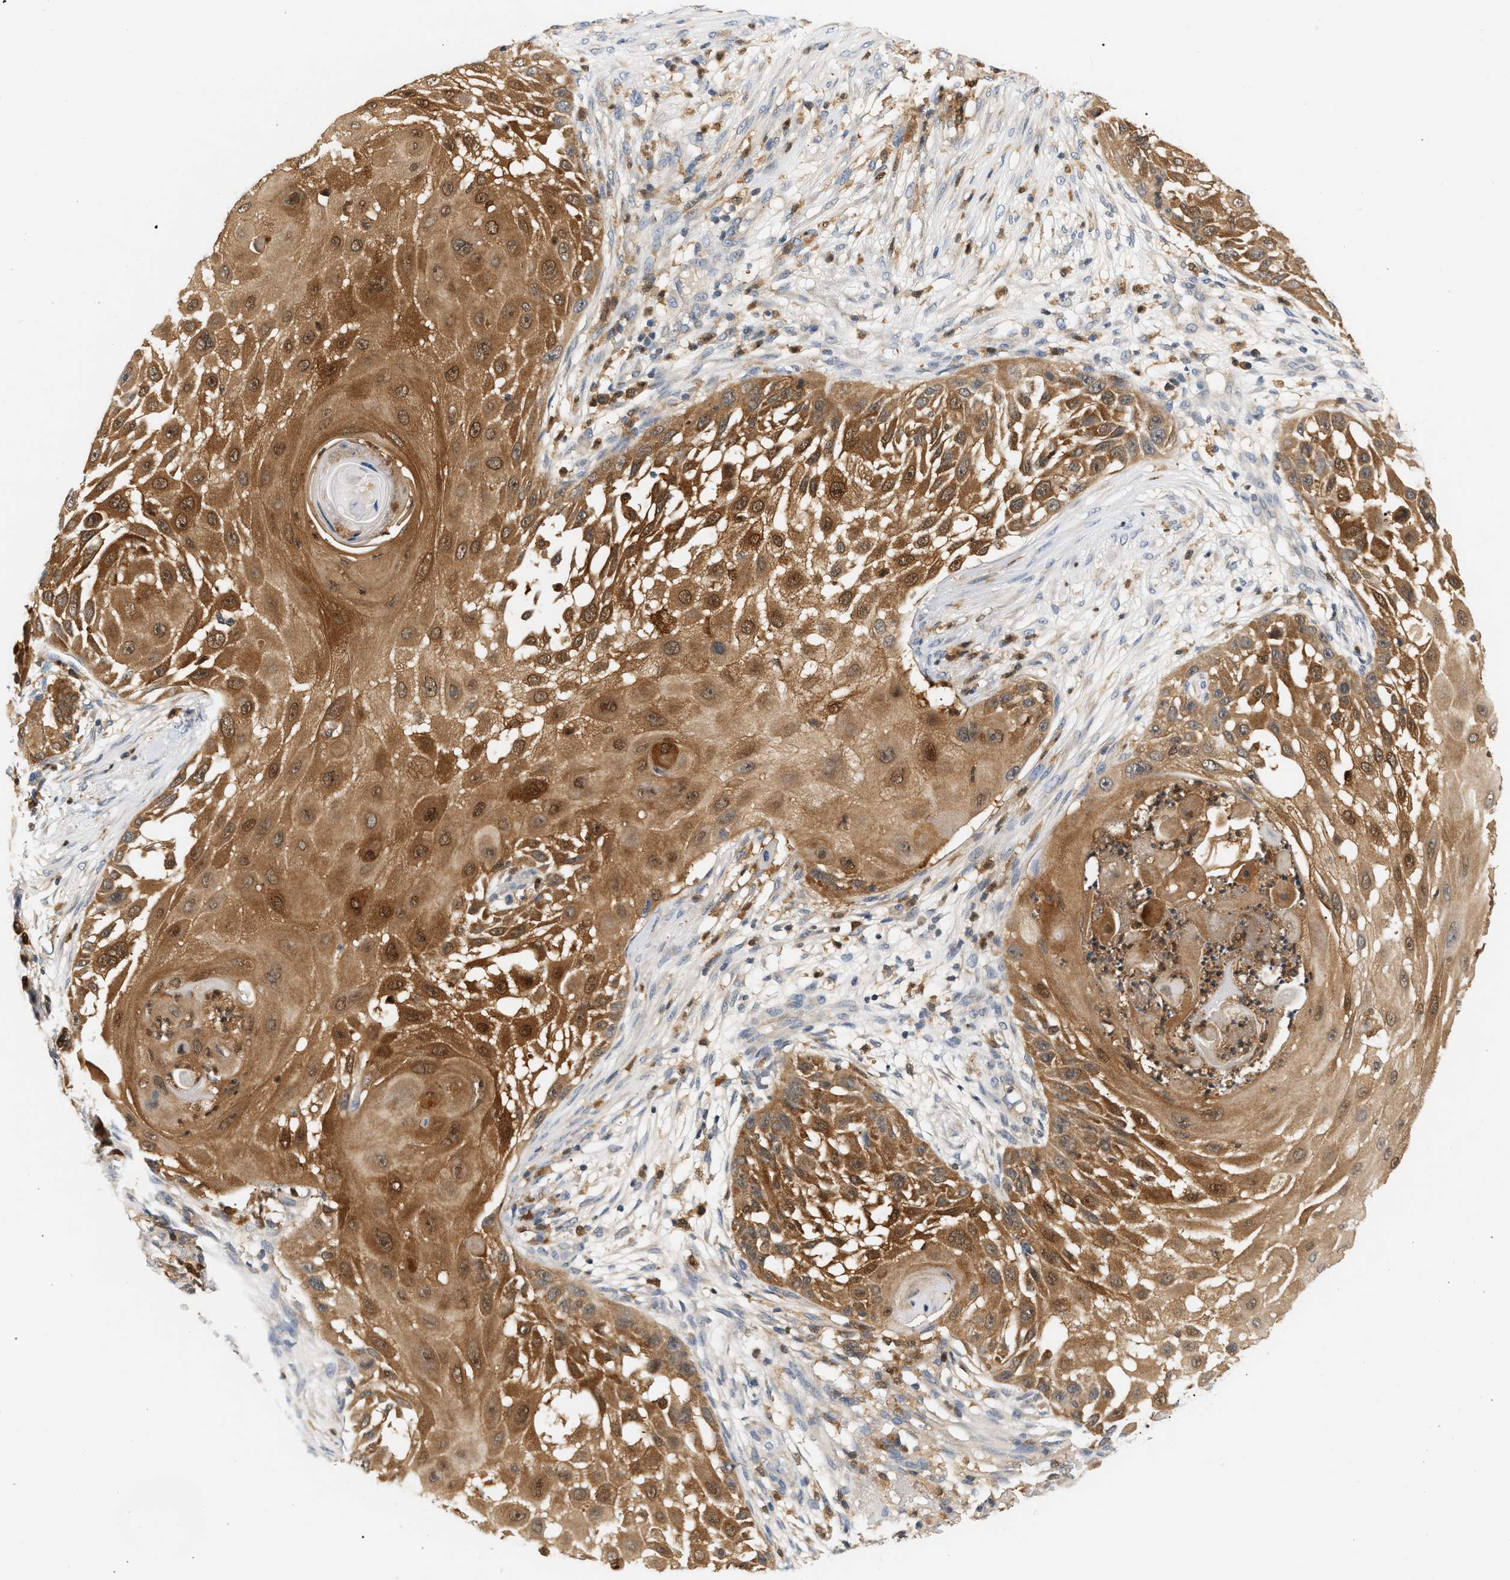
{"staining": {"intensity": "moderate", "quantity": ">75%", "location": "cytoplasmic/membranous"}, "tissue": "skin cancer", "cell_type": "Tumor cells", "image_type": "cancer", "snomed": [{"axis": "morphology", "description": "Squamous cell carcinoma, NOS"}, {"axis": "topography", "description": "Skin"}], "caption": "This is an image of immunohistochemistry staining of skin squamous cell carcinoma, which shows moderate expression in the cytoplasmic/membranous of tumor cells.", "gene": "PYCARD", "patient": {"sex": "female", "age": 44}}